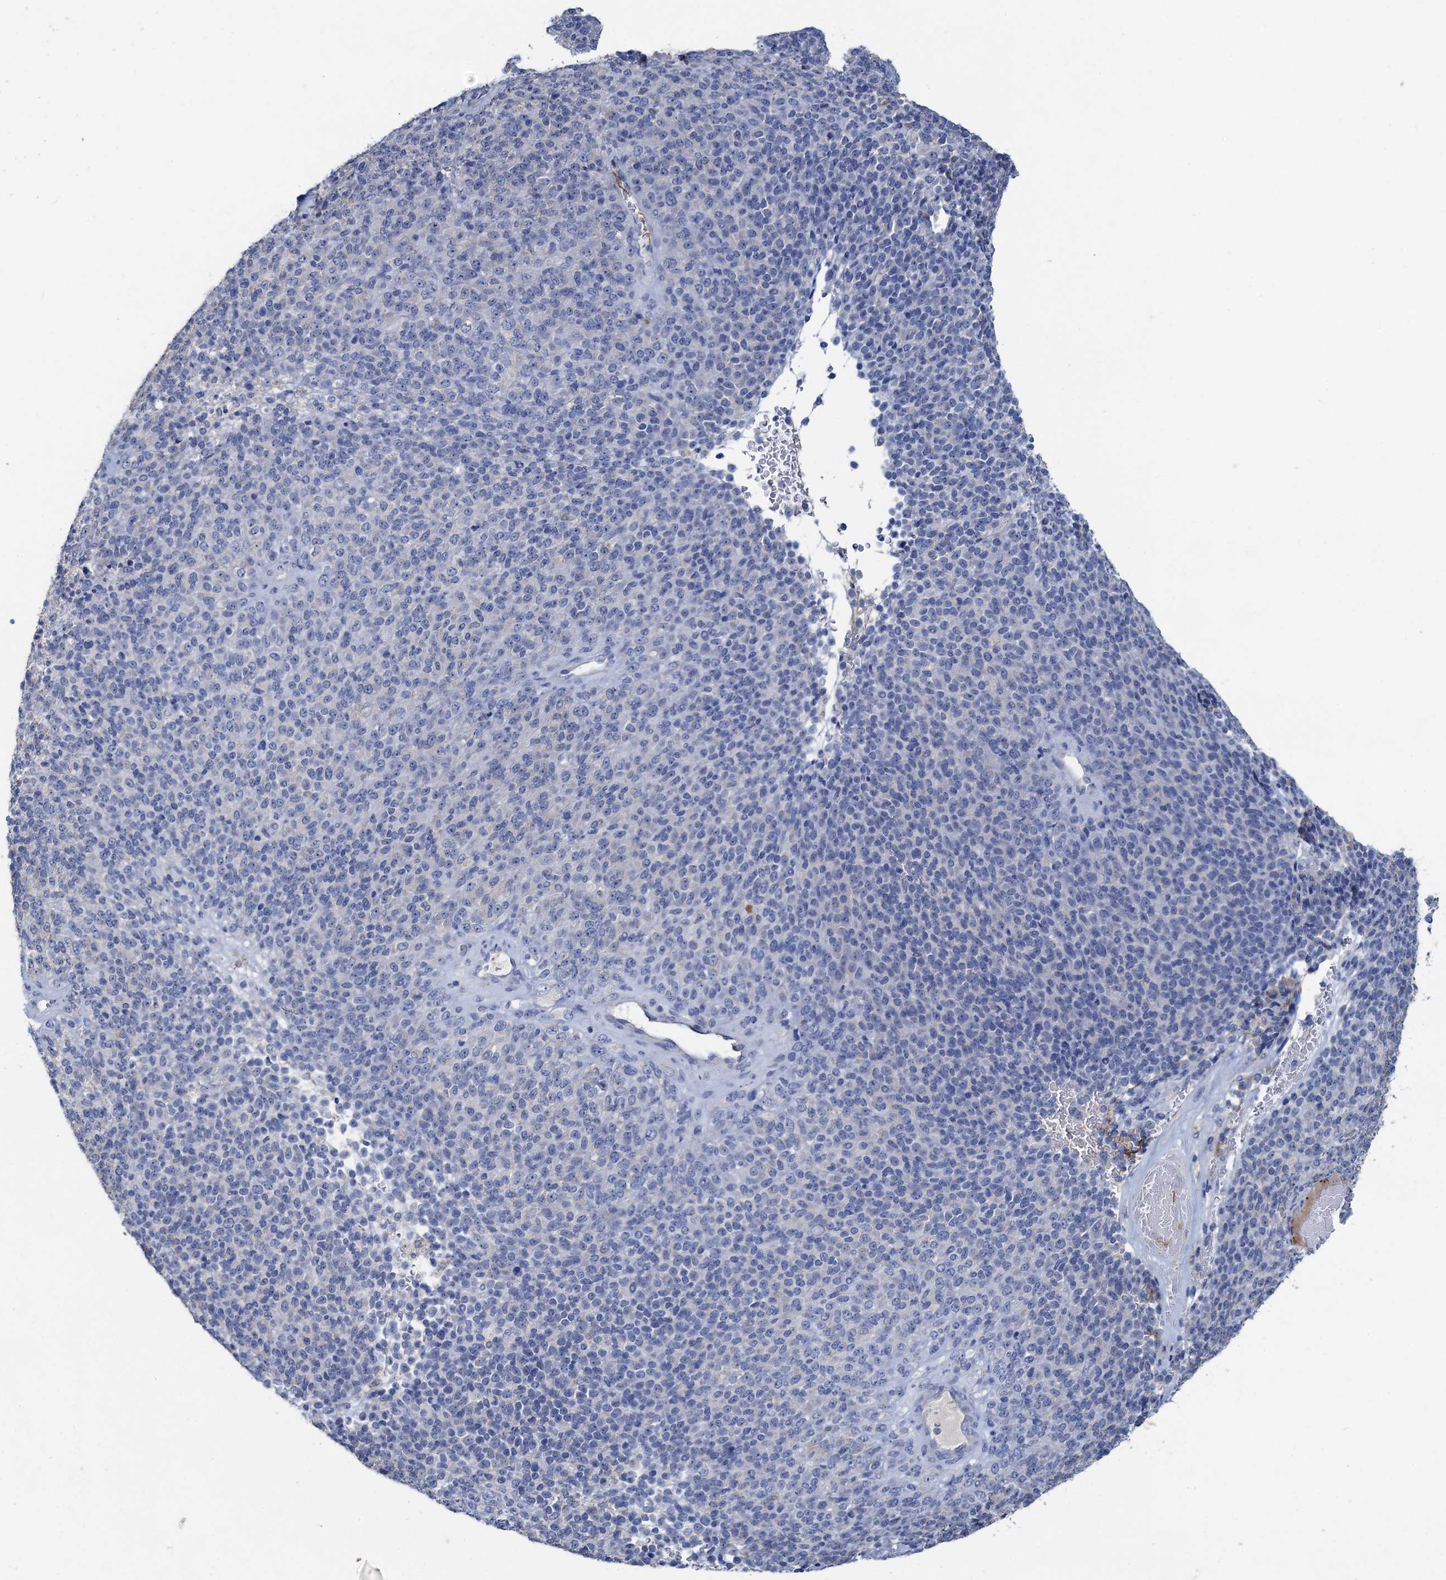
{"staining": {"intensity": "negative", "quantity": "none", "location": "none"}, "tissue": "melanoma", "cell_type": "Tumor cells", "image_type": "cancer", "snomed": [{"axis": "morphology", "description": "Malignant melanoma, Metastatic site"}, {"axis": "topography", "description": "Brain"}], "caption": "Melanoma was stained to show a protein in brown. There is no significant positivity in tumor cells. (DAB (3,3'-diaminobenzidine) immunohistochemistry with hematoxylin counter stain).", "gene": "PLLP", "patient": {"sex": "female", "age": 56}}